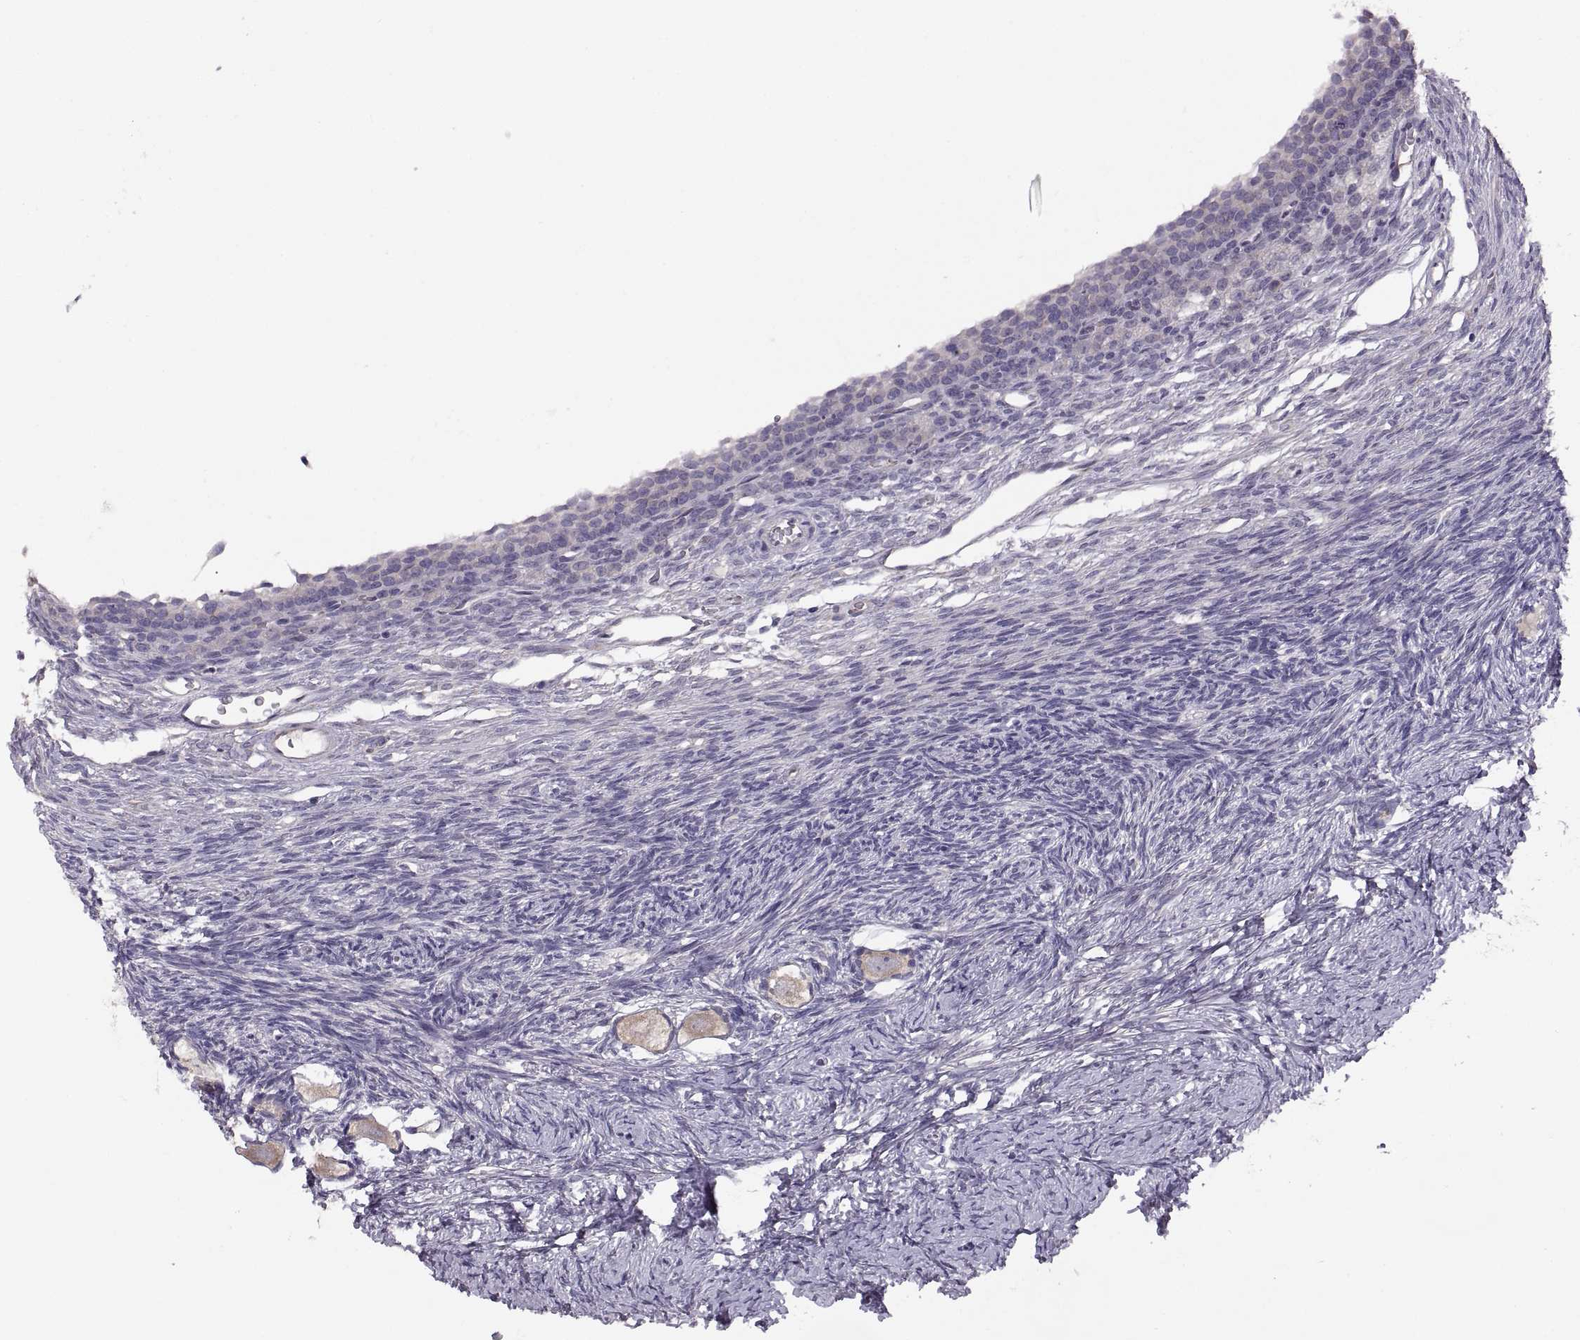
{"staining": {"intensity": "weak", "quantity": ">75%", "location": "cytoplasmic/membranous"}, "tissue": "ovary", "cell_type": "Follicle cells", "image_type": "normal", "snomed": [{"axis": "morphology", "description": "Normal tissue, NOS"}, {"axis": "topography", "description": "Ovary"}], "caption": "Human ovary stained with a brown dye displays weak cytoplasmic/membranous positive staining in approximately >75% of follicle cells.", "gene": "ACSBG2", "patient": {"sex": "female", "age": 27}}